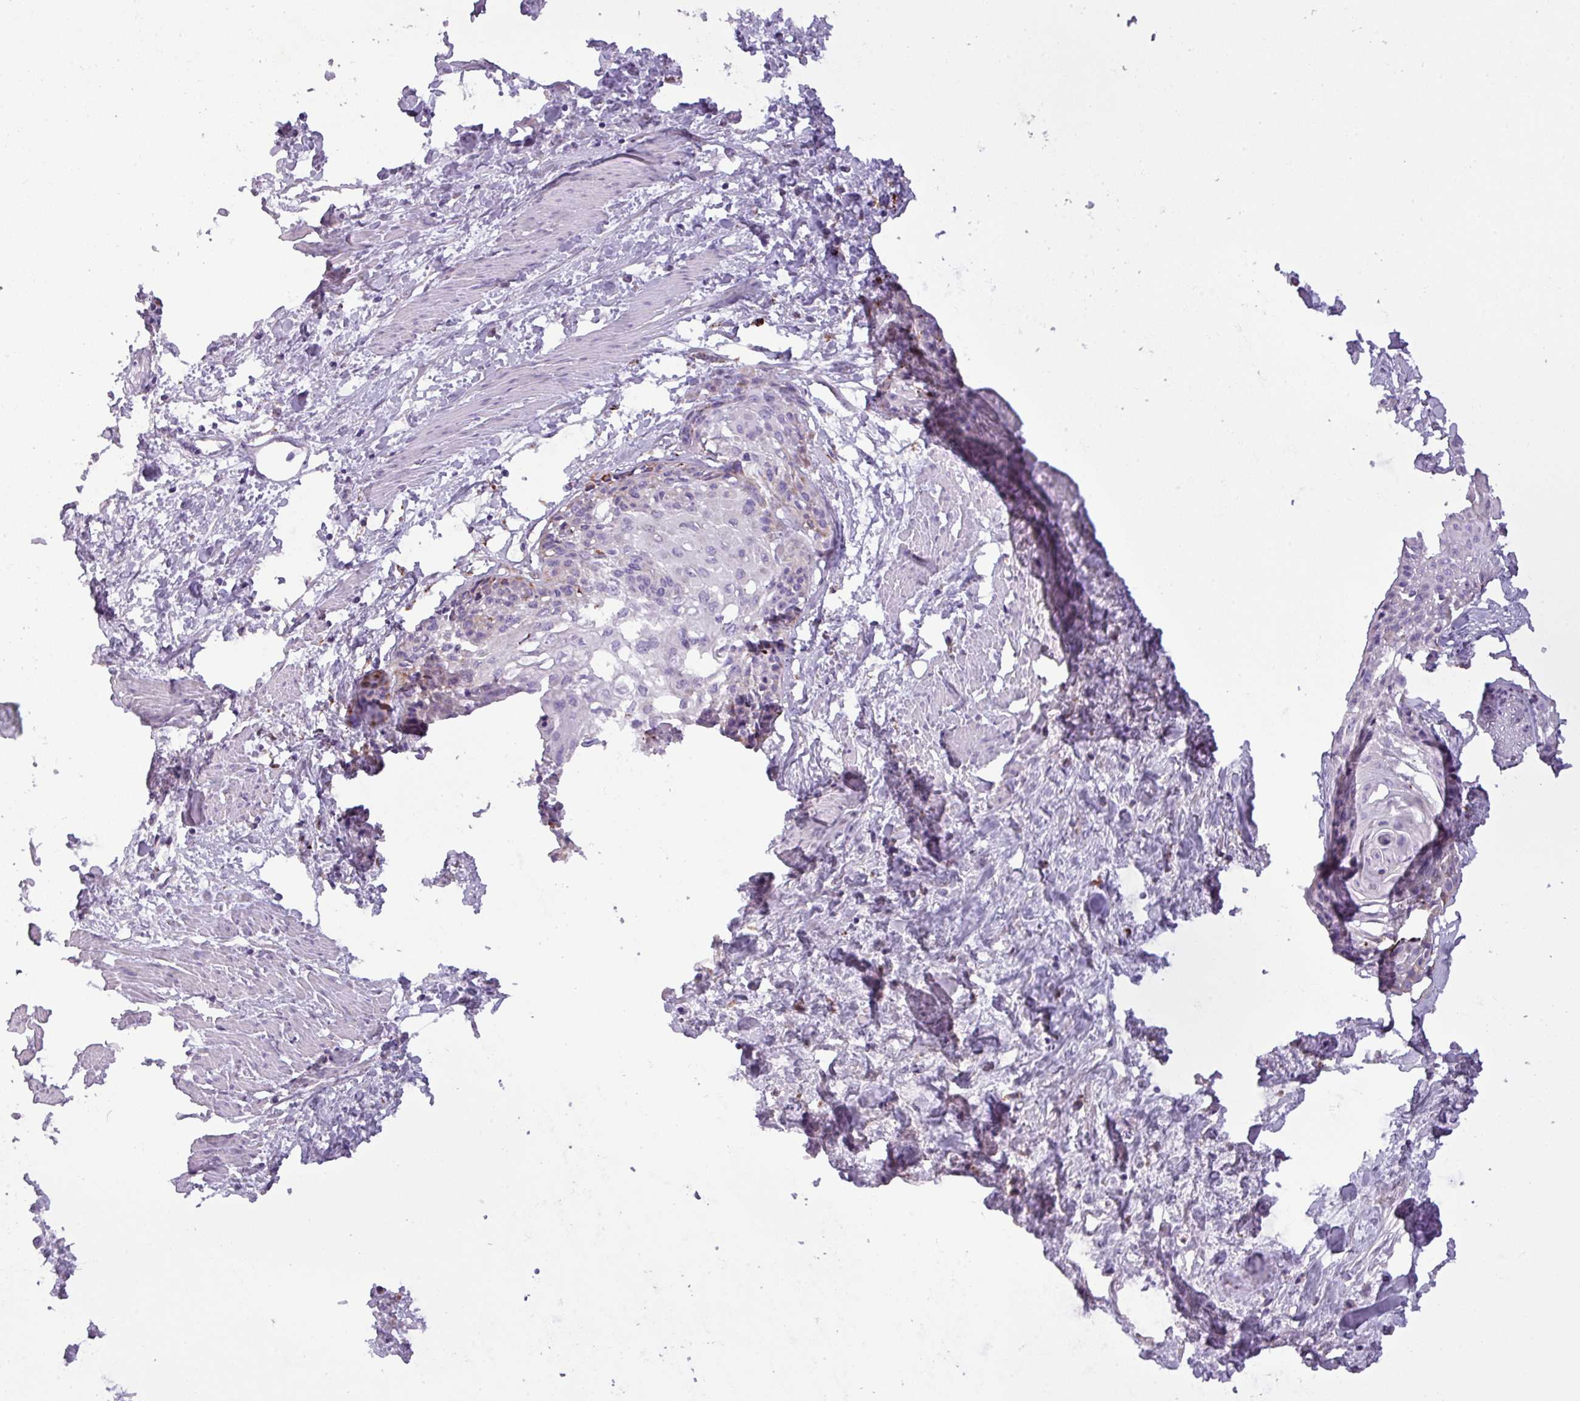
{"staining": {"intensity": "negative", "quantity": "none", "location": "none"}, "tissue": "cervical cancer", "cell_type": "Tumor cells", "image_type": "cancer", "snomed": [{"axis": "morphology", "description": "Squamous cell carcinoma, NOS"}, {"axis": "topography", "description": "Cervix"}], "caption": "High magnification brightfield microscopy of cervical squamous cell carcinoma stained with DAB (brown) and counterstained with hematoxylin (blue): tumor cells show no significant expression. (Stains: DAB (3,3'-diaminobenzidine) IHC with hematoxylin counter stain, Microscopy: brightfield microscopy at high magnification).", "gene": "ZNF667", "patient": {"sex": "female", "age": 57}}